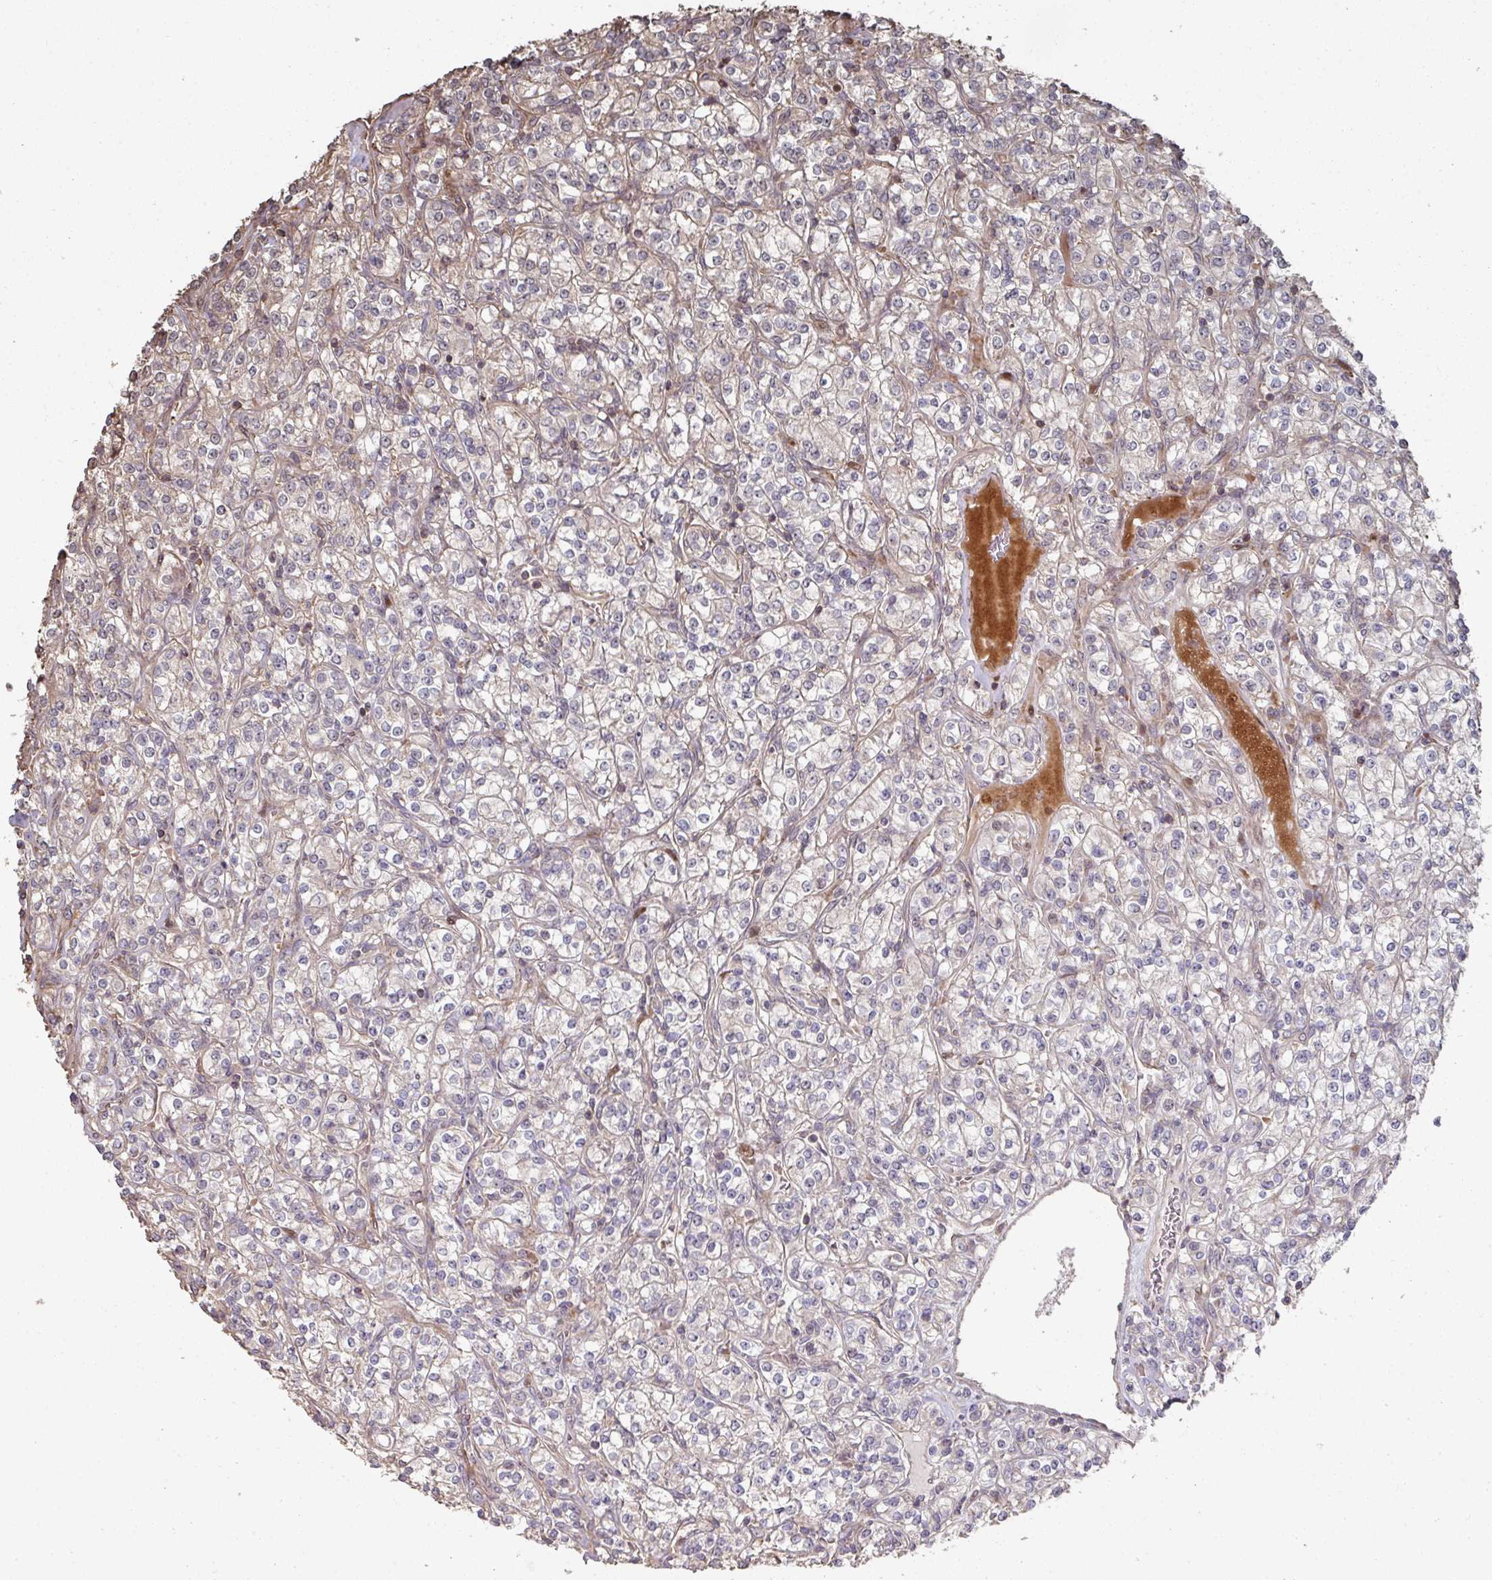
{"staining": {"intensity": "weak", "quantity": "<25%", "location": "cytoplasmic/membranous"}, "tissue": "renal cancer", "cell_type": "Tumor cells", "image_type": "cancer", "snomed": [{"axis": "morphology", "description": "Adenocarcinoma, NOS"}, {"axis": "topography", "description": "Kidney"}], "caption": "High power microscopy micrograph of an immunohistochemistry image of renal cancer, revealing no significant positivity in tumor cells.", "gene": "CA7", "patient": {"sex": "male", "age": 77}}